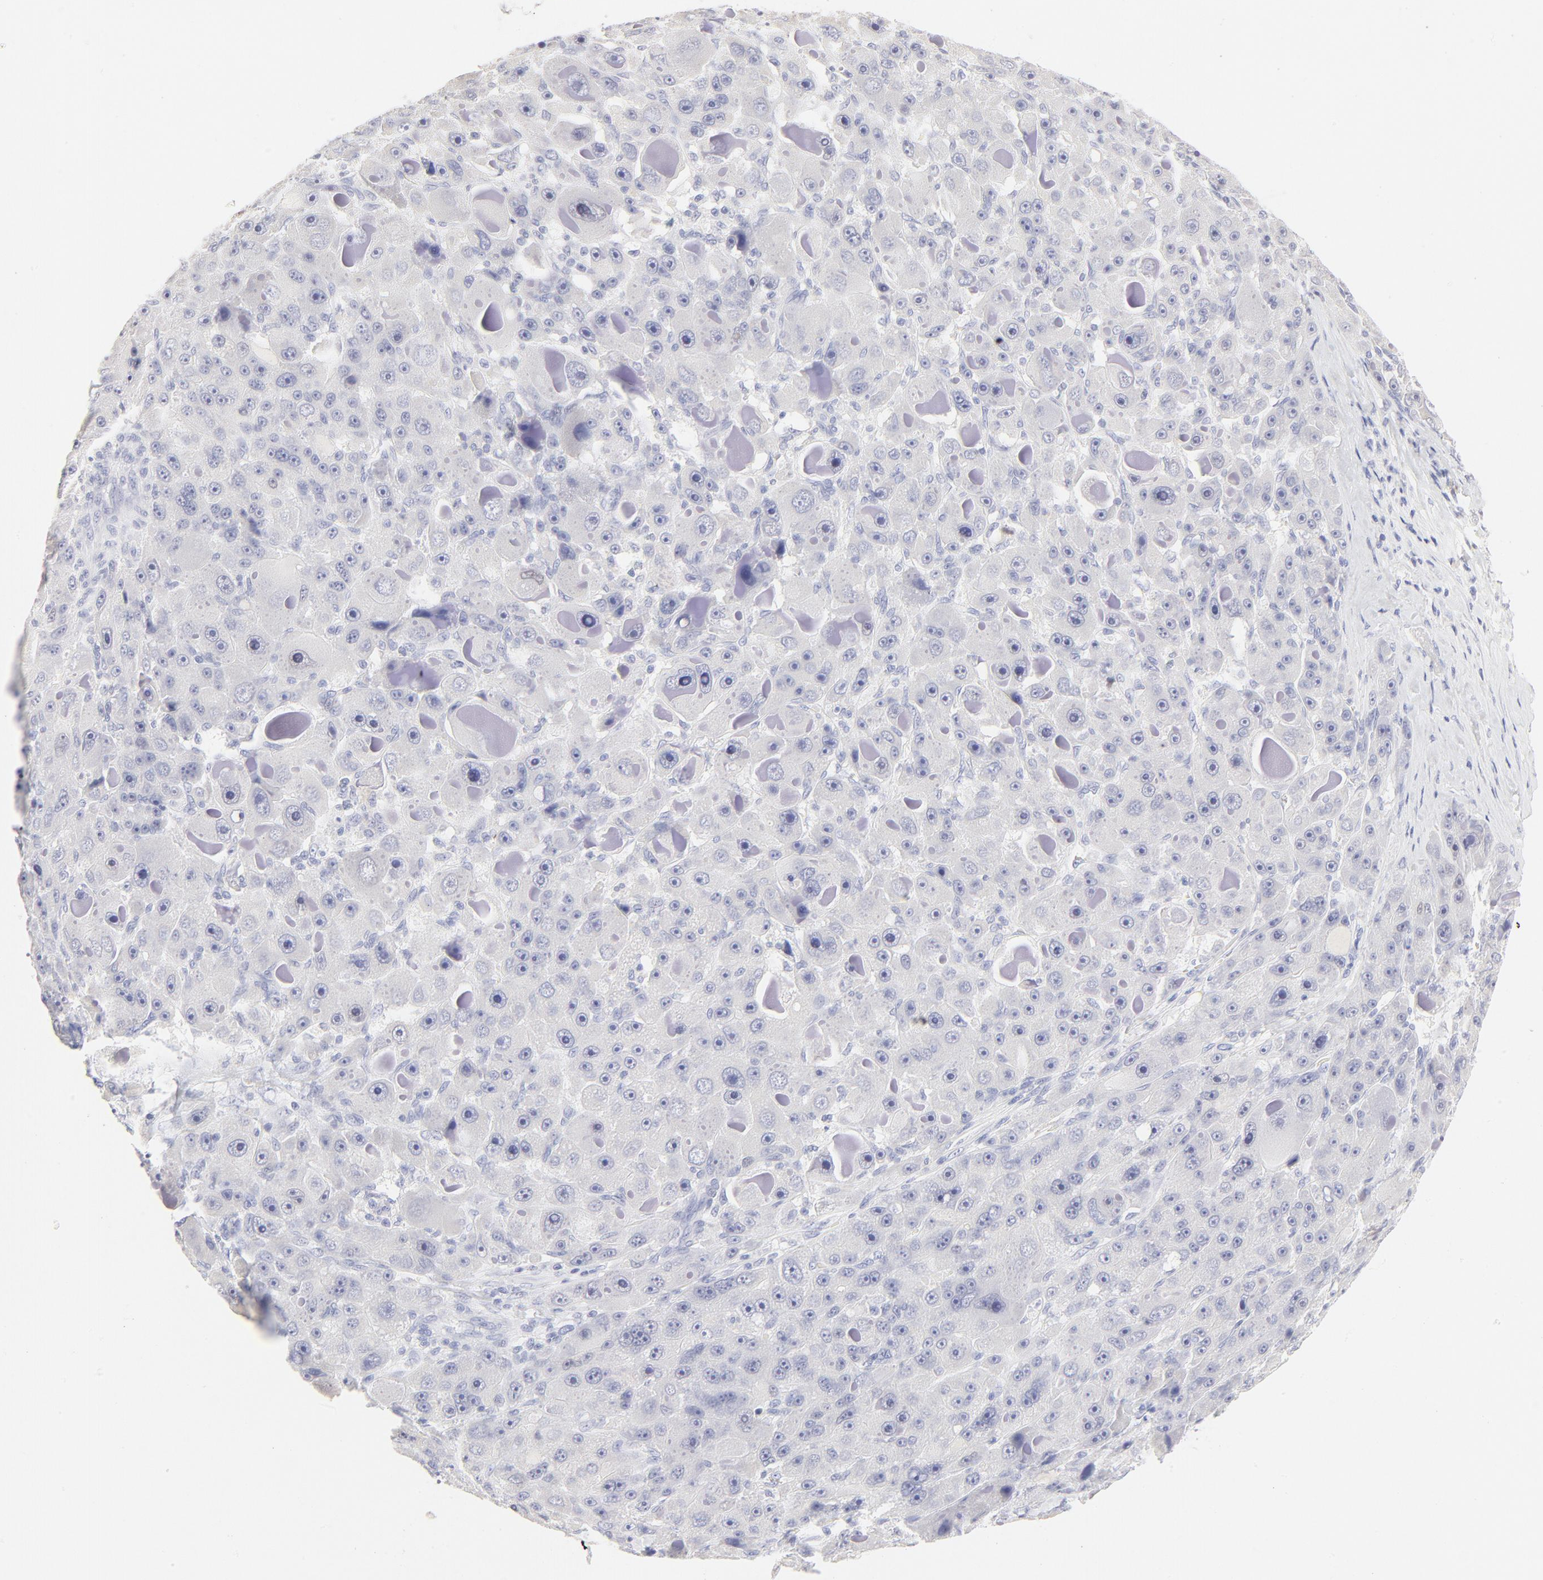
{"staining": {"intensity": "negative", "quantity": "none", "location": "none"}, "tissue": "liver cancer", "cell_type": "Tumor cells", "image_type": "cancer", "snomed": [{"axis": "morphology", "description": "Carcinoma, Hepatocellular, NOS"}, {"axis": "topography", "description": "Liver"}], "caption": "An IHC photomicrograph of liver cancer (hepatocellular carcinoma) is shown. There is no staining in tumor cells of liver cancer (hepatocellular carcinoma). (DAB (3,3'-diaminobenzidine) immunohistochemistry (IHC), high magnification).", "gene": "ELF3", "patient": {"sex": "male", "age": 76}}